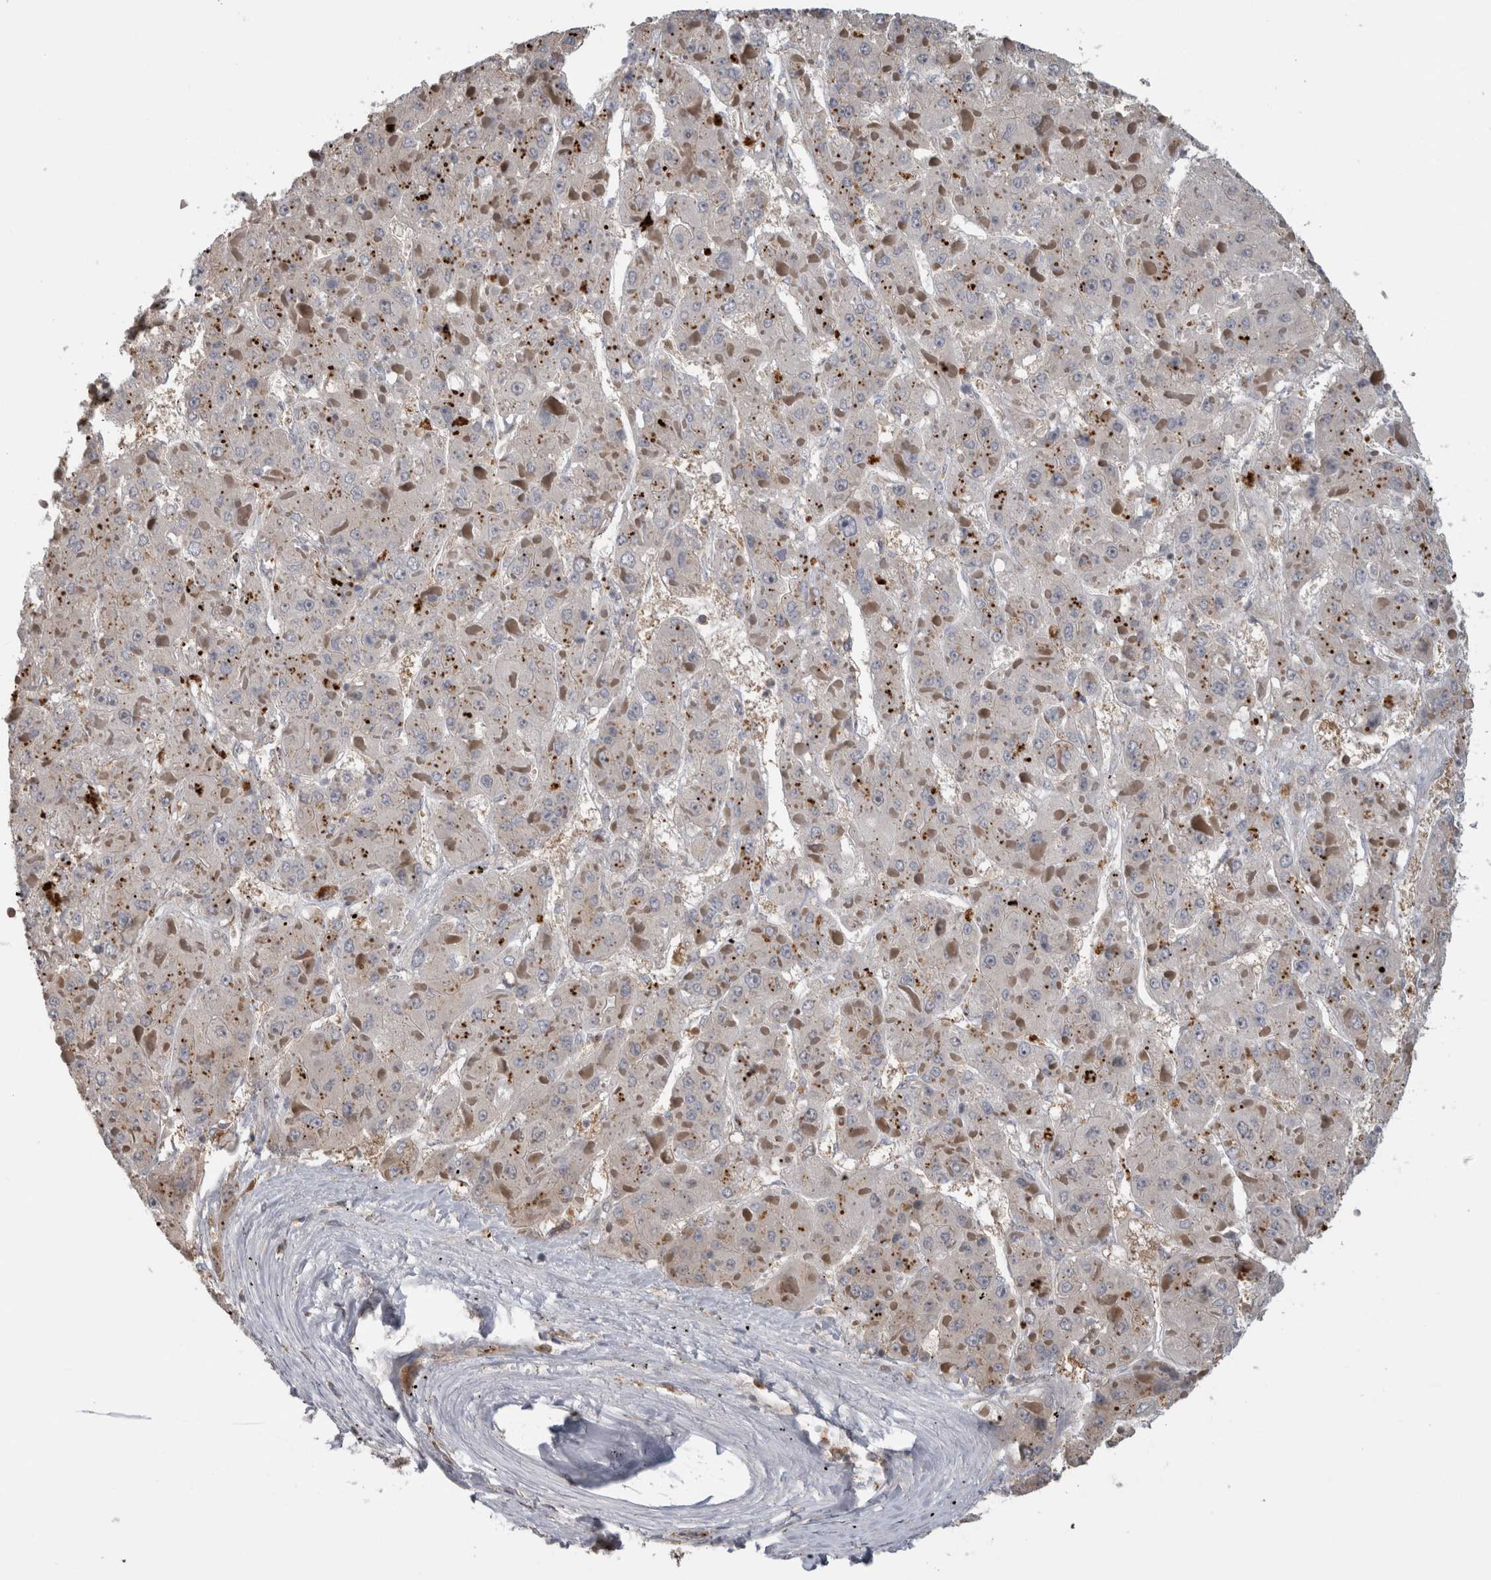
{"staining": {"intensity": "negative", "quantity": "none", "location": "none"}, "tissue": "liver cancer", "cell_type": "Tumor cells", "image_type": "cancer", "snomed": [{"axis": "morphology", "description": "Carcinoma, Hepatocellular, NOS"}, {"axis": "topography", "description": "Liver"}], "caption": "This is a micrograph of immunohistochemistry staining of liver hepatocellular carcinoma, which shows no positivity in tumor cells.", "gene": "USH1G", "patient": {"sex": "female", "age": 73}}